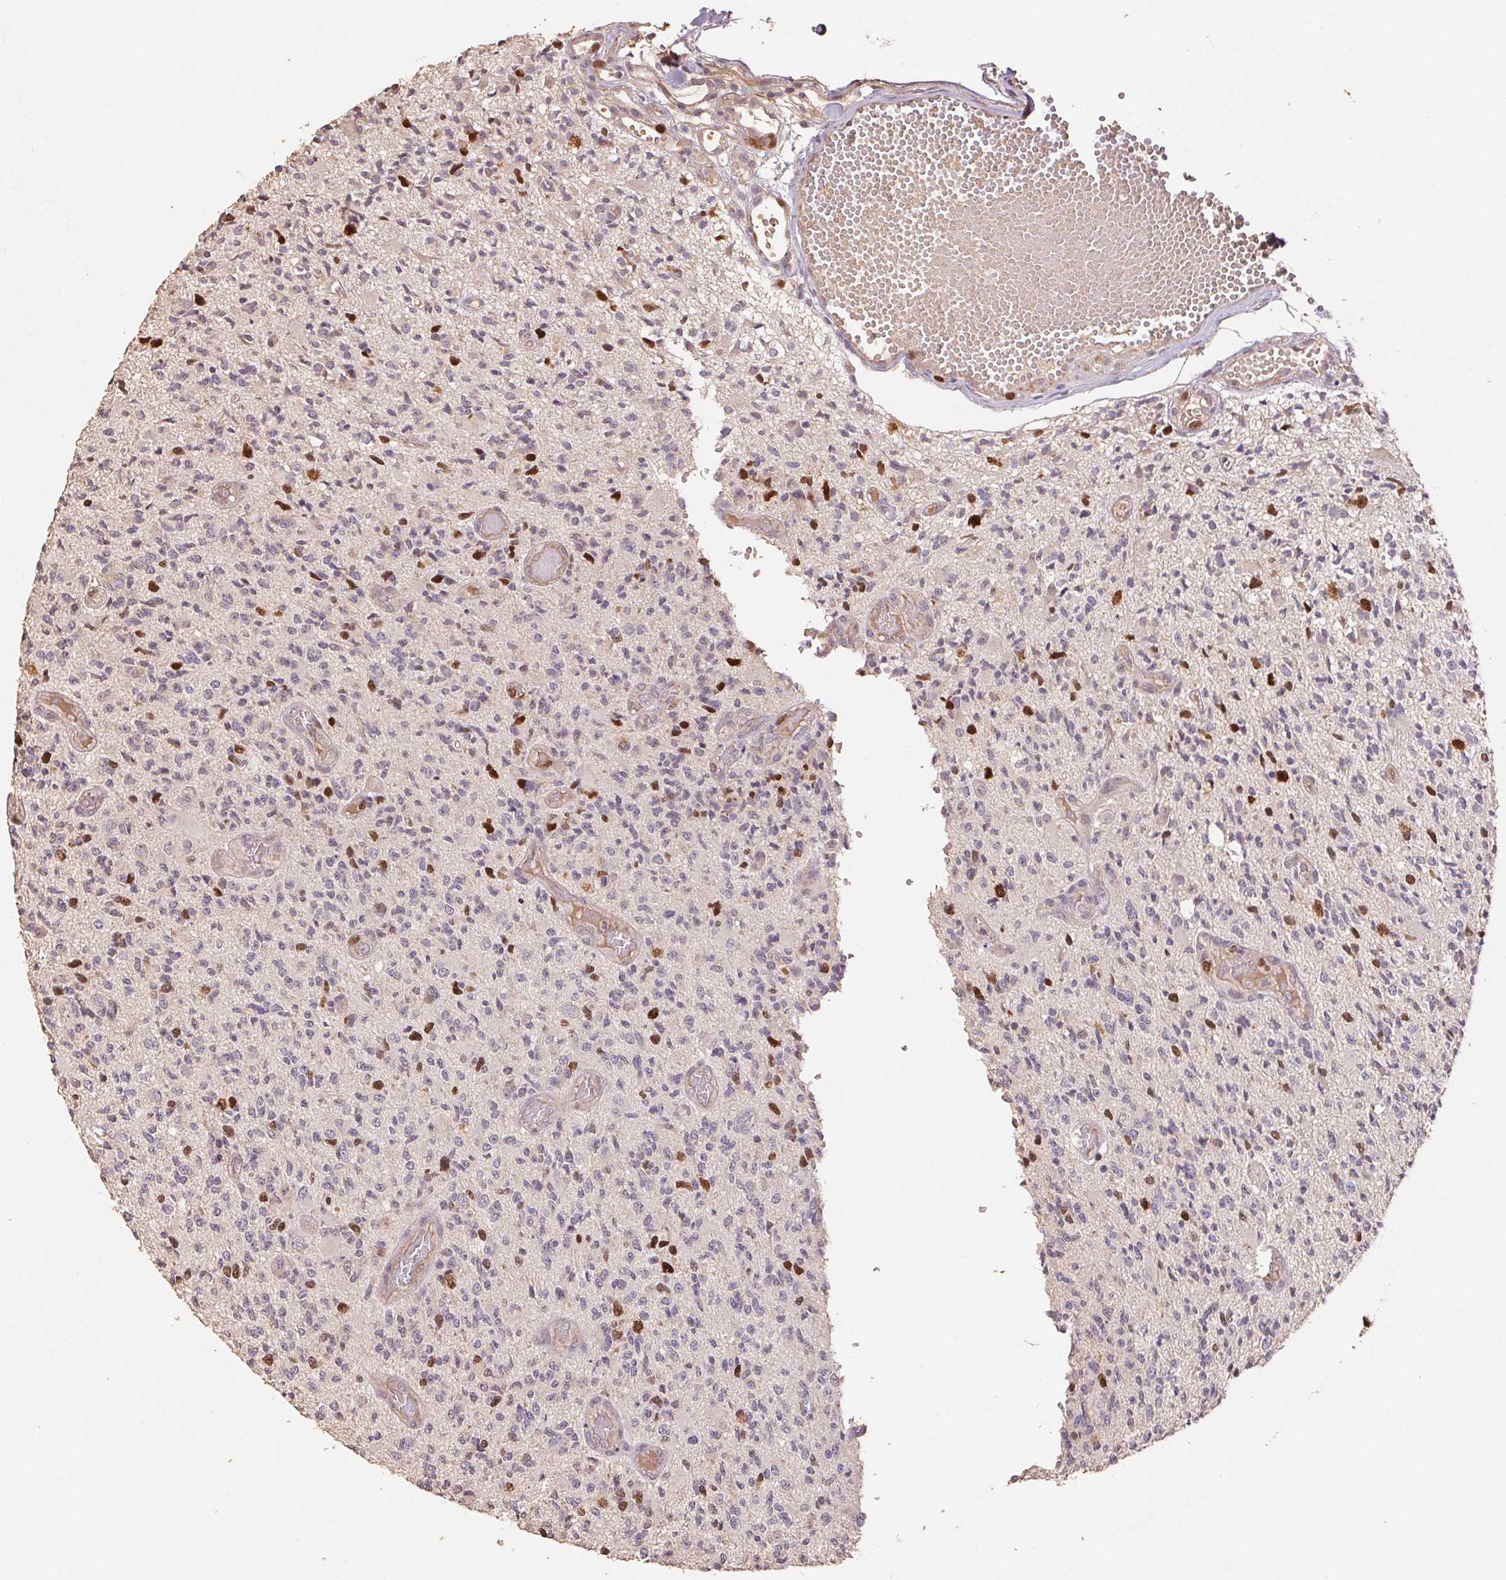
{"staining": {"intensity": "strong", "quantity": "<25%", "location": "nuclear"}, "tissue": "glioma", "cell_type": "Tumor cells", "image_type": "cancer", "snomed": [{"axis": "morphology", "description": "Glioma, malignant, High grade"}, {"axis": "topography", "description": "Brain"}], "caption": "IHC of human glioma displays medium levels of strong nuclear staining in about <25% of tumor cells. The protein of interest is stained brown, and the nuclei are stained in blue (DAB IHC with brightfield microscopy, high magnification).", "gene": "CENPF", "patient": {"sex": "female", "age": 63}}